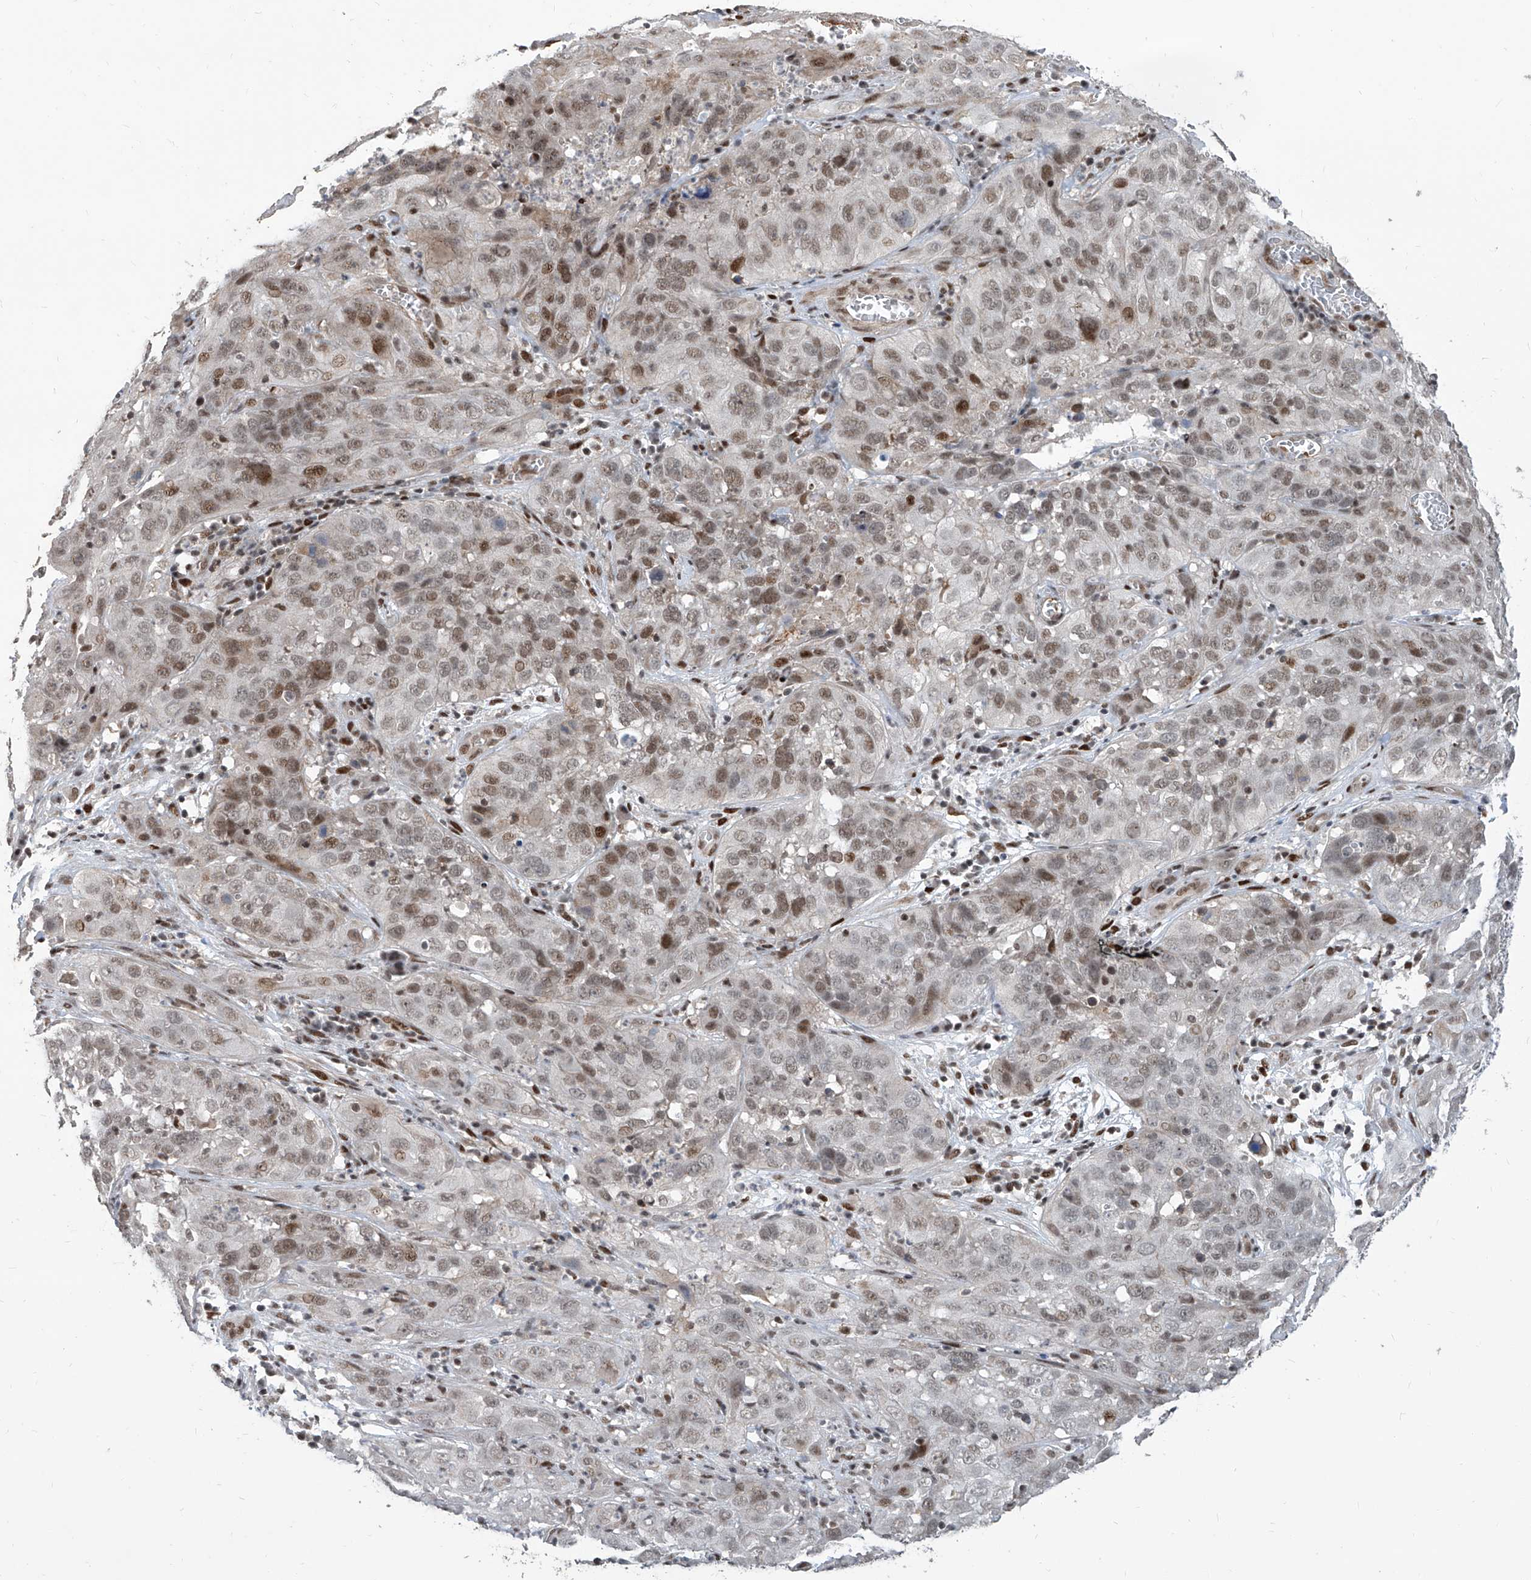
{"staining": {"intensity": "moderate", "quantity": "25%-75%", "location": "nuclear"}, "tissue": "cervical cancer", "cell_type": "Tumor cells", "image_type": "cancer", "snomed": [{"axis": "morphology", "description": "Squamous cell carcinoma, NOS"}, {"axis": "topography", "description": "Cervix"}], "caption": "Cervical squamous cell carcinoma tissue shows moderate nuclear positivity in approximately 25%-75% of tumor cells", "gene": "IRF2", "patient": {"sex": "female", "age": 32}}